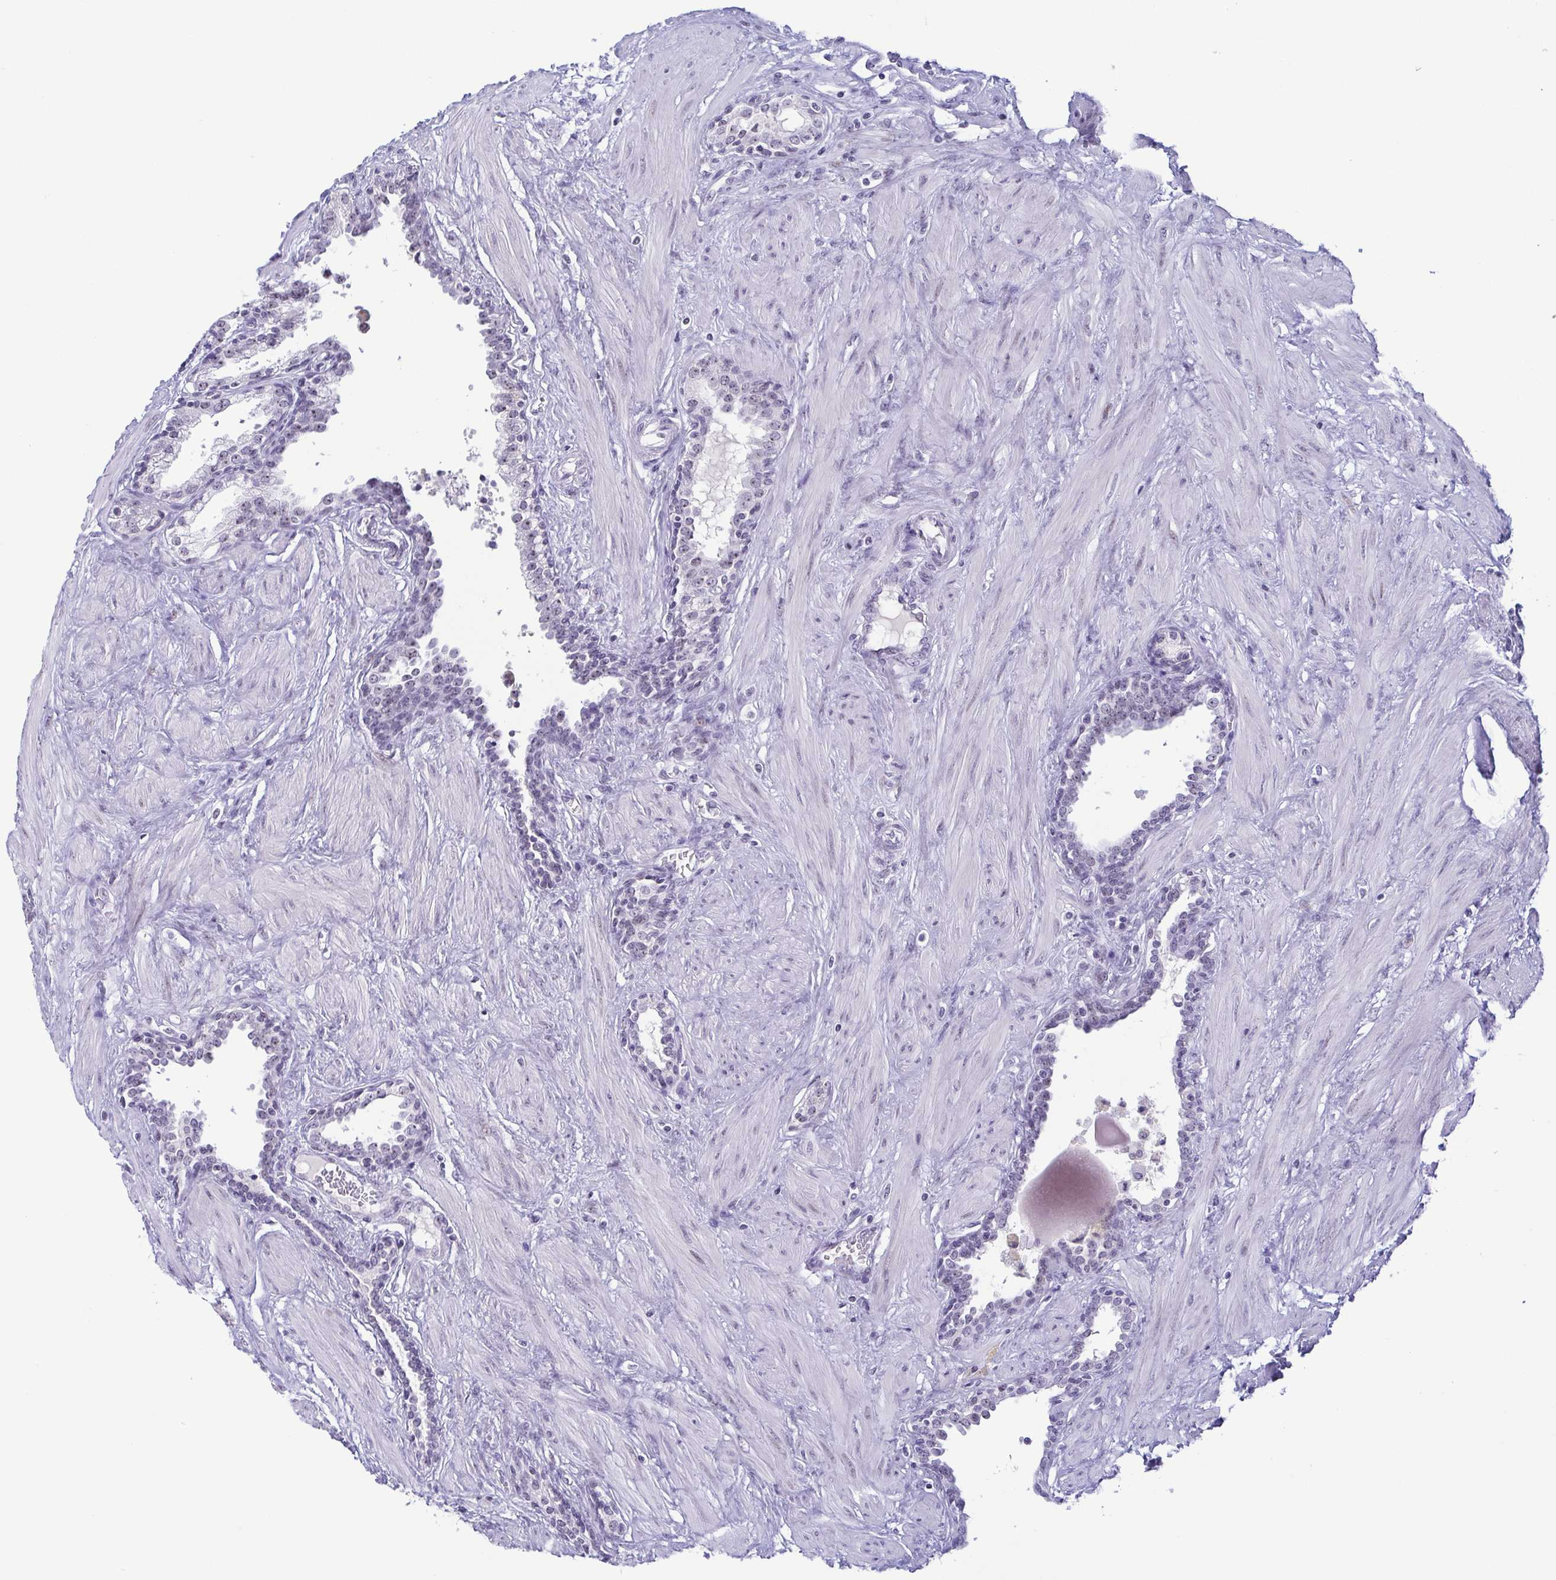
{"staining": {"intensity": "negative", "quantity": "none", "location": "none"}, "tissue": "prostate", "cell_type": "Glandular cells", "image_type": "normal", "snomed": [{"axis": "morphology", "description": "Normal tissue, NOS"}, {"axis": "topography", "description": "Prostate"}], "caption": "The IHC photomicrograph has no significant positivity in glandular cells of prostate. The staining is performed using DAB brown chromogen with nuclei counter-stained in using hematoxylin.", "gene": "BZW1", "patient": {"sex": "male", "age": 55}}